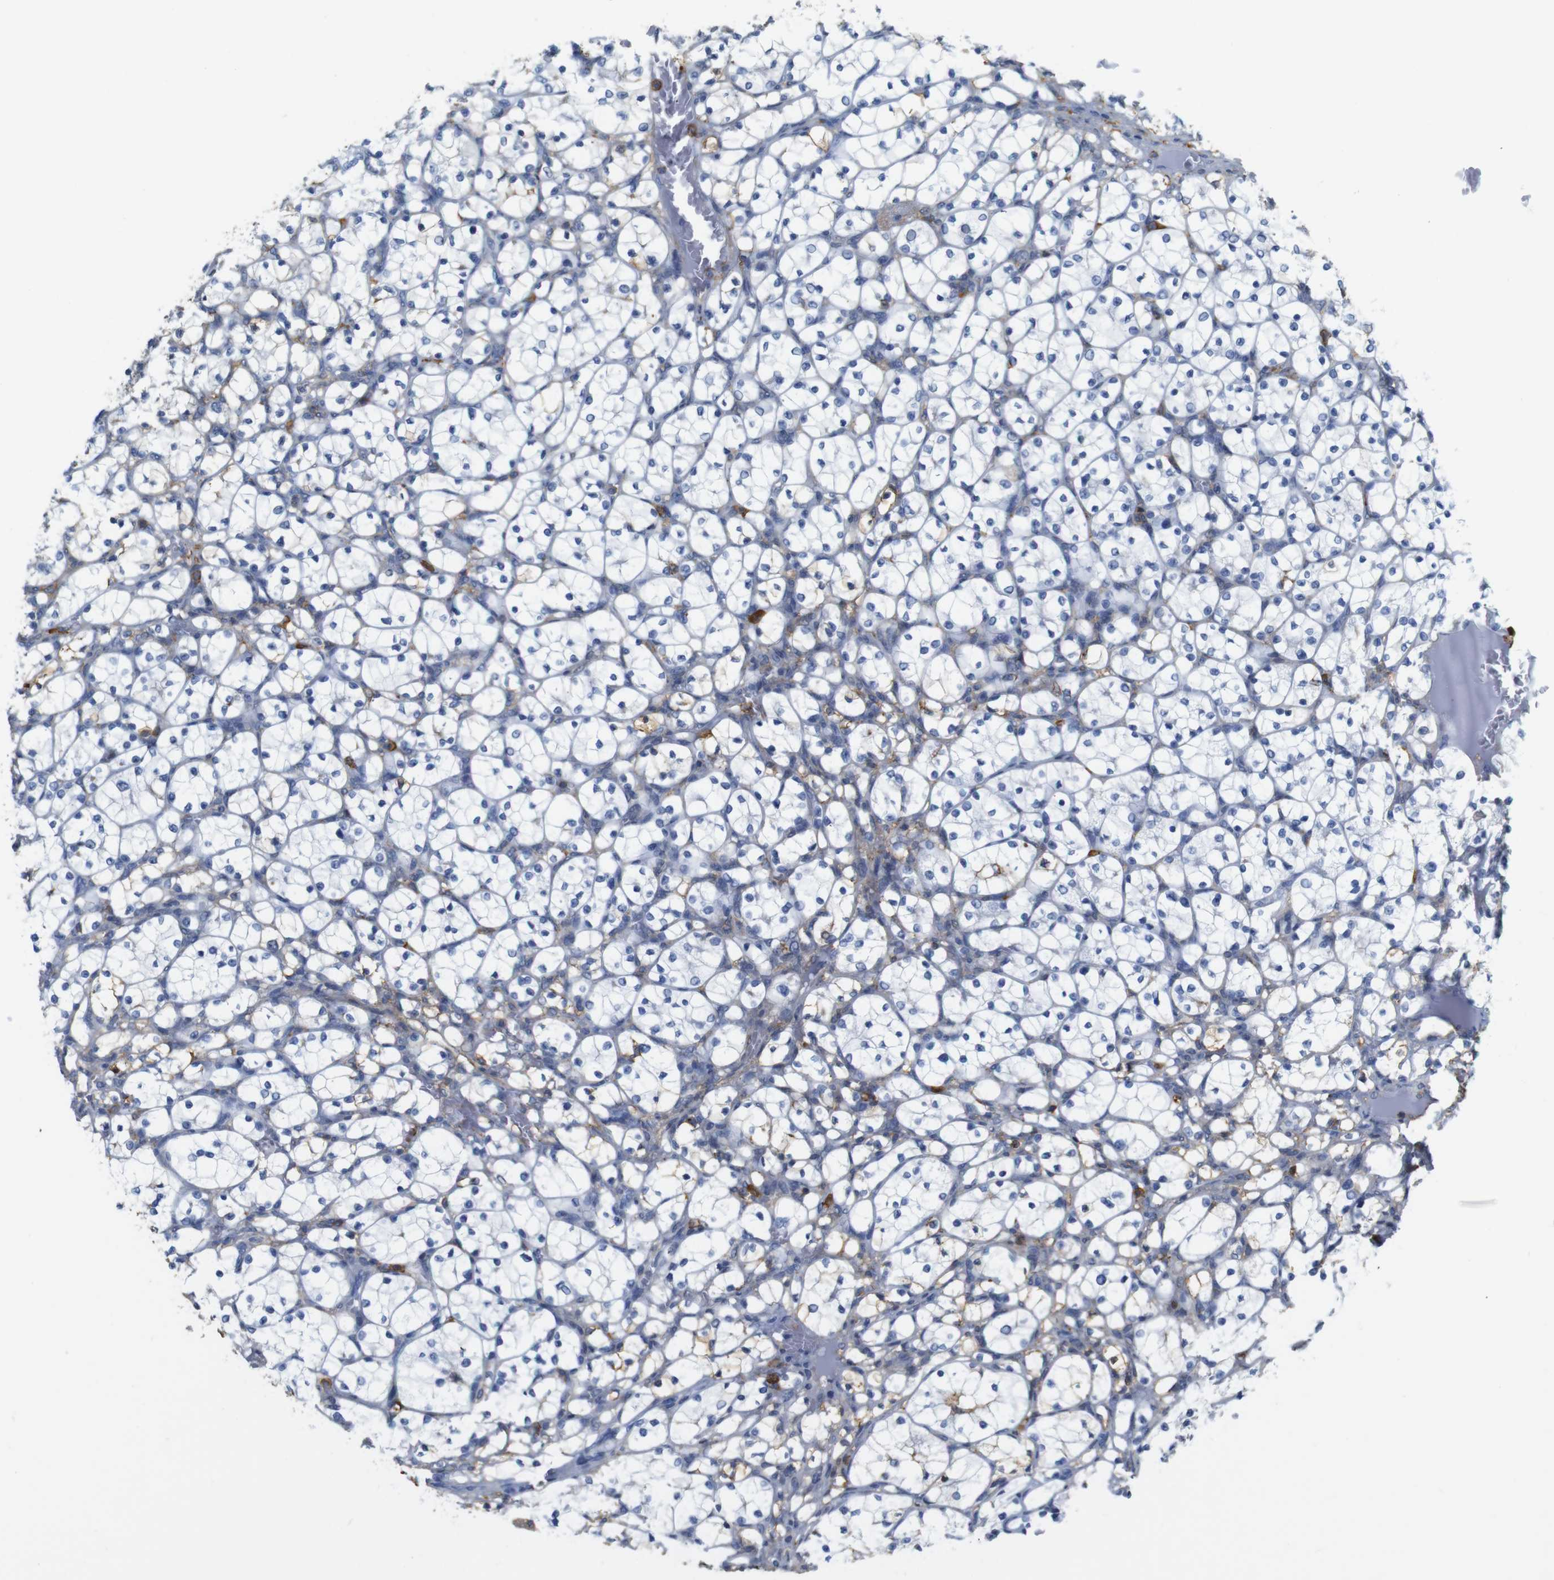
{"staining": {"intensity": "weak", "quantity": "<25%", "location": "cytoplasmic/membranous"}, "tissue": "renal cancer", "cell_type": "Tumor cells", "image_type": "cancer", "snomed": [{"axis": "morphology", "description": "Adenocarcinoma, NOS"}, {"axis": "topography", "description": "Kidney"}], "caption": "Immunohistochemistry of human renal cancer (adenocarcinoma) exhibits no positivity in tumor cells.", "gene": "ANXA1", "patient": {"sex": "female", "age": 69}}